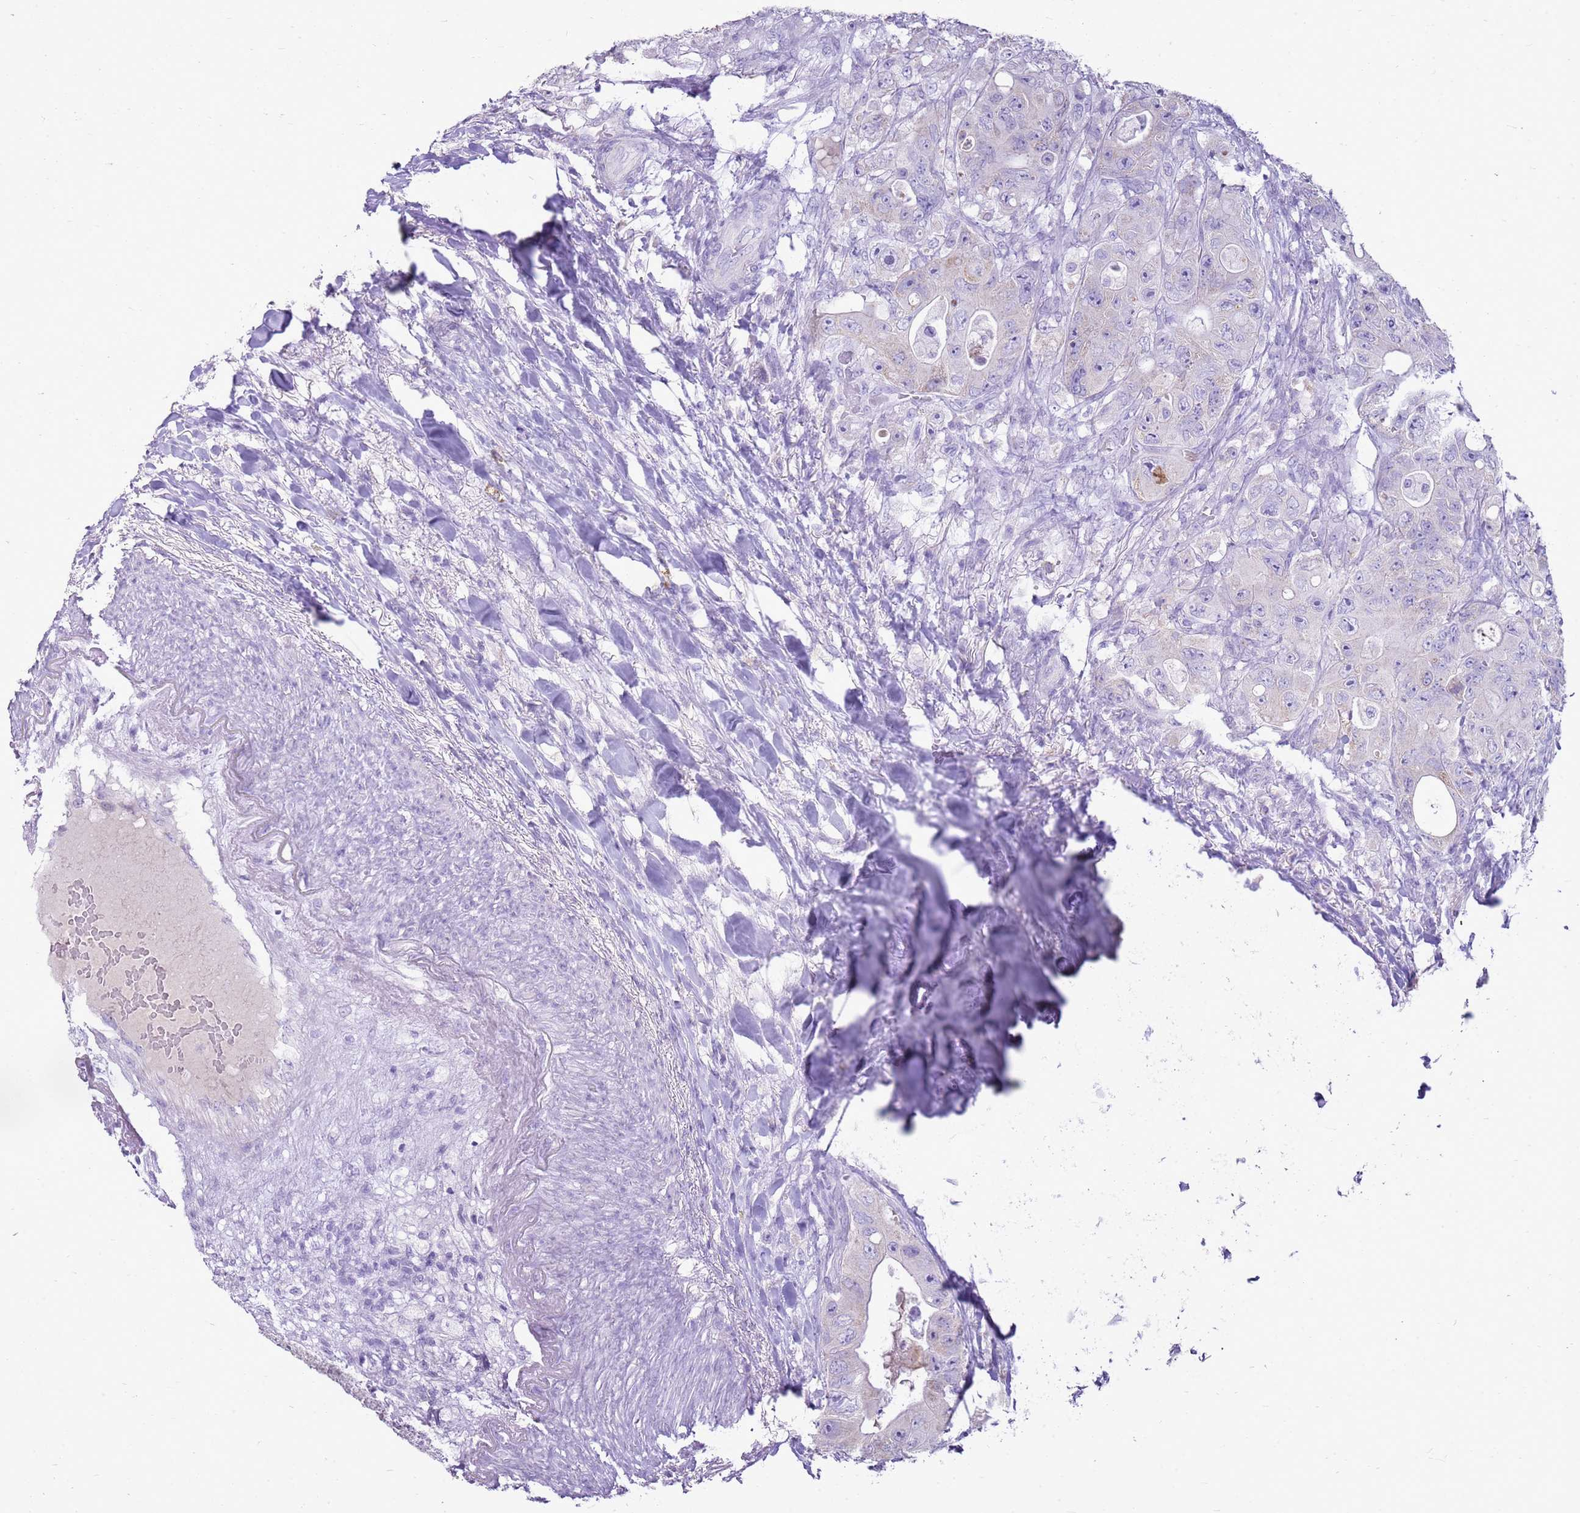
{"staining": {"intensity": "negative", "quantity": "none", "location": "none"}, "tissue": "colorectal cancer", "cell_type": "Tumor cells", "image_type": "cancer", "snomed": [{"axis": "morphology", "description": "Adenocarcinoma, NOS"}, {"axis": "topography", "description": "Colon"}], "caption": "DAB (3,3'-diaminobenzidine) immunohistochemical staining of colorectal cancer shows no significant positivity in tumor cells. (Brightfield microscopy of DAB IHC at high magnification).", "gene": "FABP2", "patient": {"sex": "female", "age": 46}}